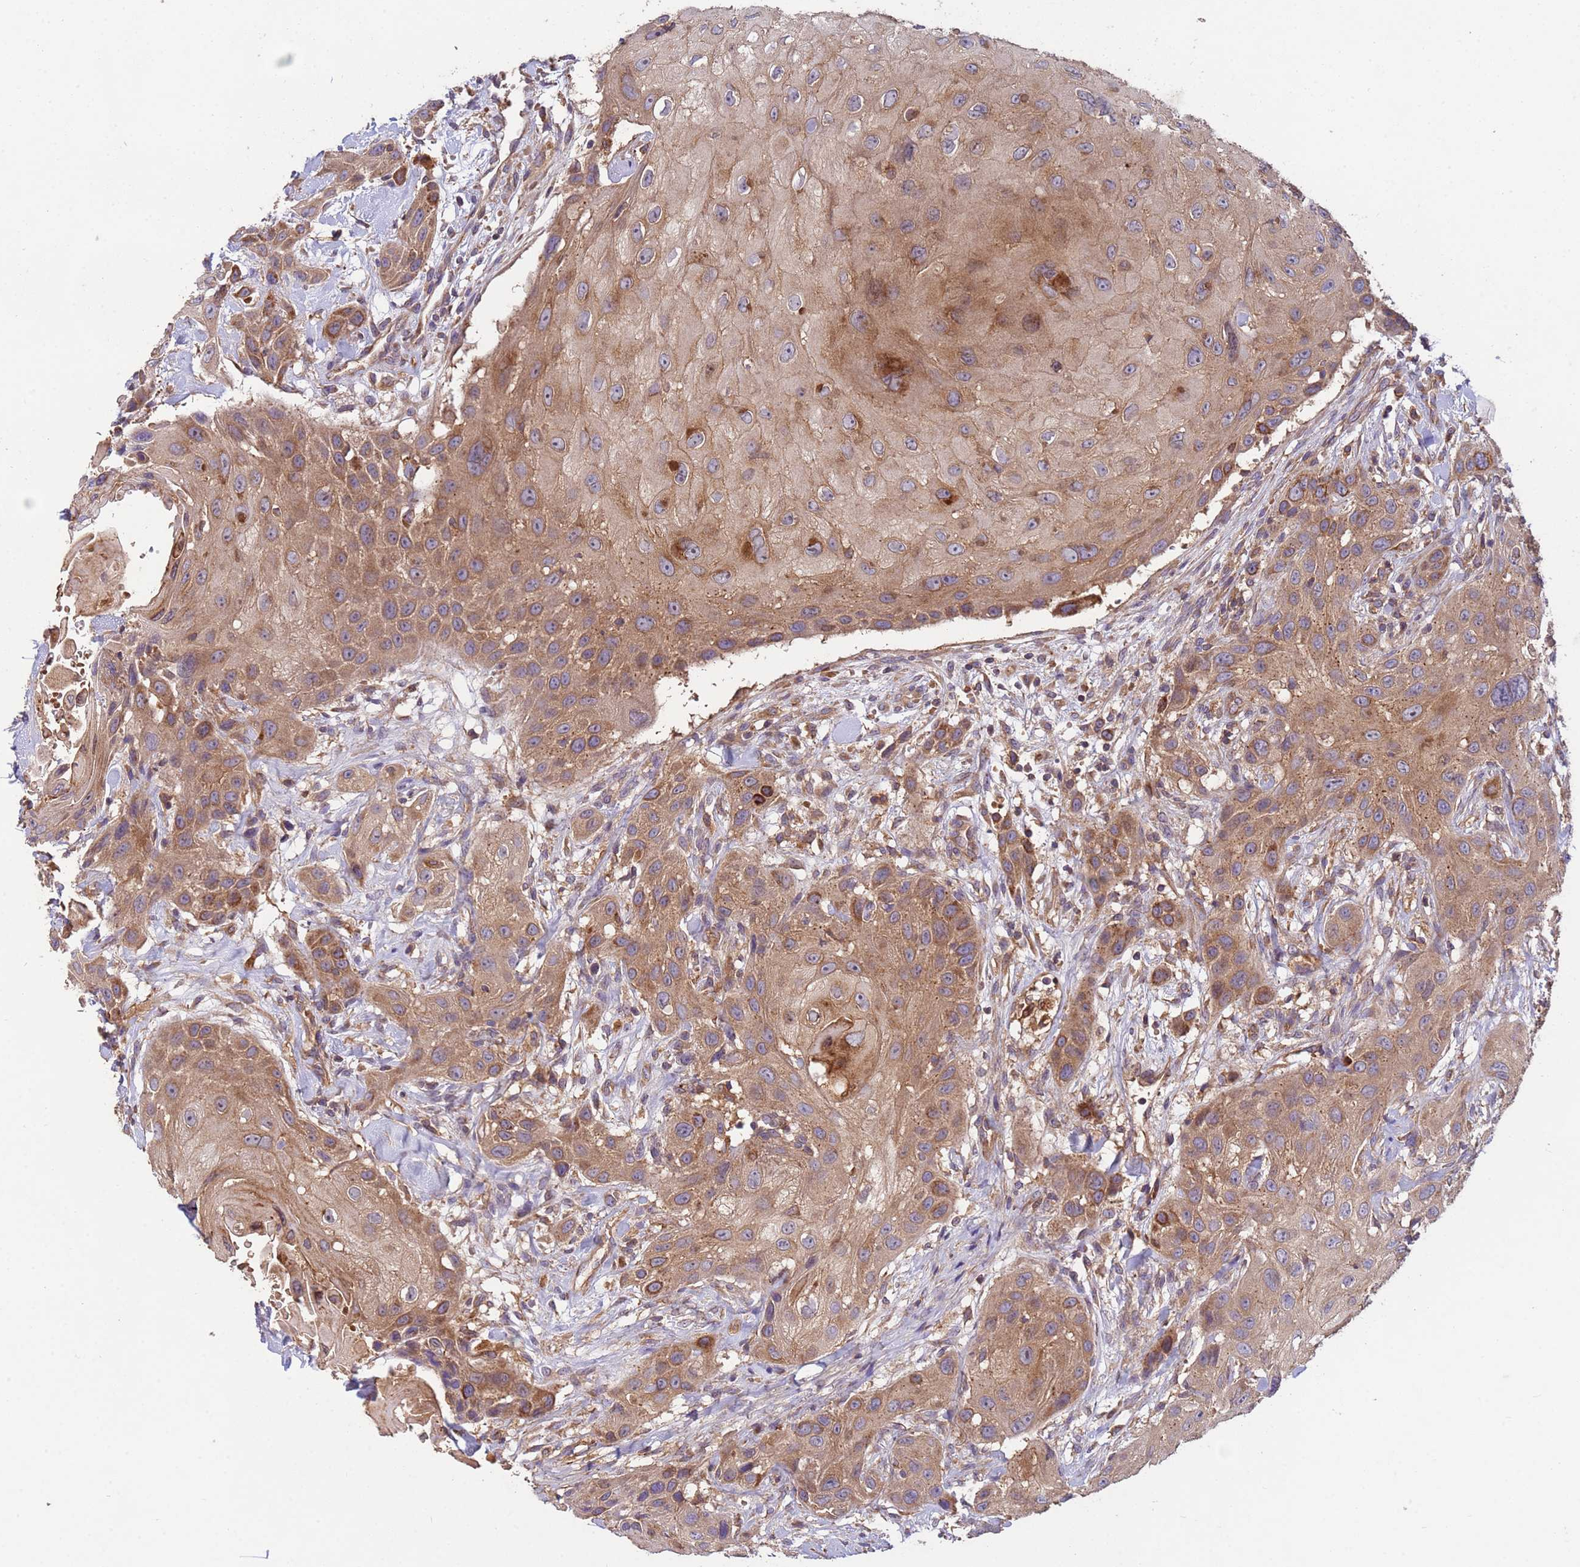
{"staining": {"intensity": "moderate", "quantity": ">75%", "location": "cytoplasmic/membranous"}, "tissue": "head and neck cancer", "cell_type": "Tumor cells", "image_type": "cancer", "snomed": [{"axis": "morphology", "description": "Squamous cell carcinoma, NOS"}, {"axis": "topography", "description": "Head-Neck"}], "caption": "This is a micrograph of immunohistochemistry staining of head and neck squamous cell carcinoma, which shows moderate positivity in the cytoplasmic/membranous of tumor cells.", "gene": "RAB10", "patient": {"sex": "male", "age": 81}}